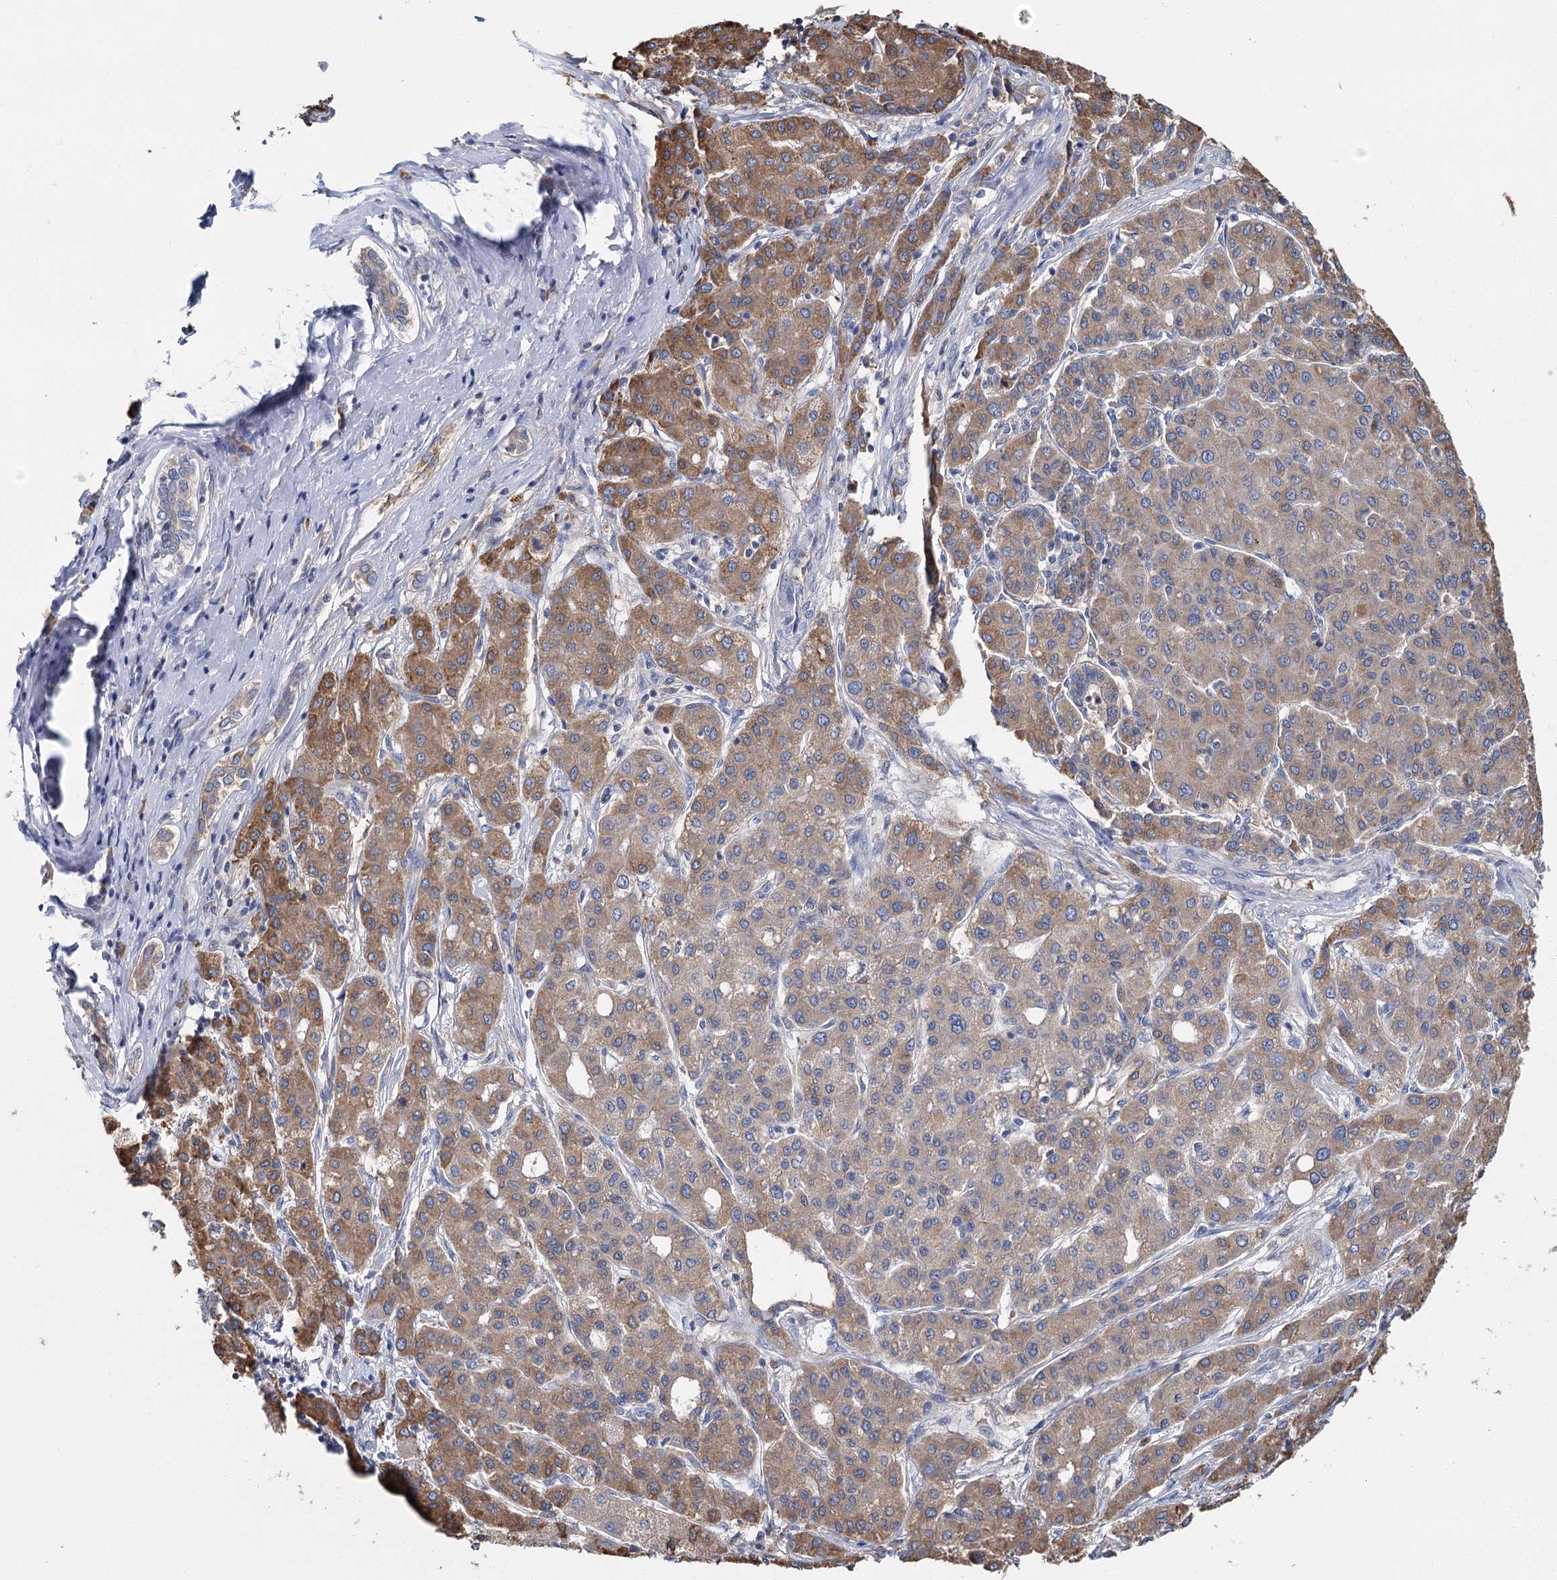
{"staining": {"intensity": "moderate", "quantity": "25%-75%", "location": "cytoplasmic/membranous"}, "tissue": "liver cancer", "cell_type": "Tumor cells", "image_type": "cancer", "snomed": [{"axis": "morphology", "description": "Carcinoma, Hepatocellular, NOS"}, {"axis": "topography", "description": "Liver"}], "caption": "A photomicrograph of human liver cancer stained for a protein reveals moderate cytoplasmic/membranous brown staining in tumor cells.", "gene": "ANKRD16", "patient": {"sex": "male", "age": 65}}